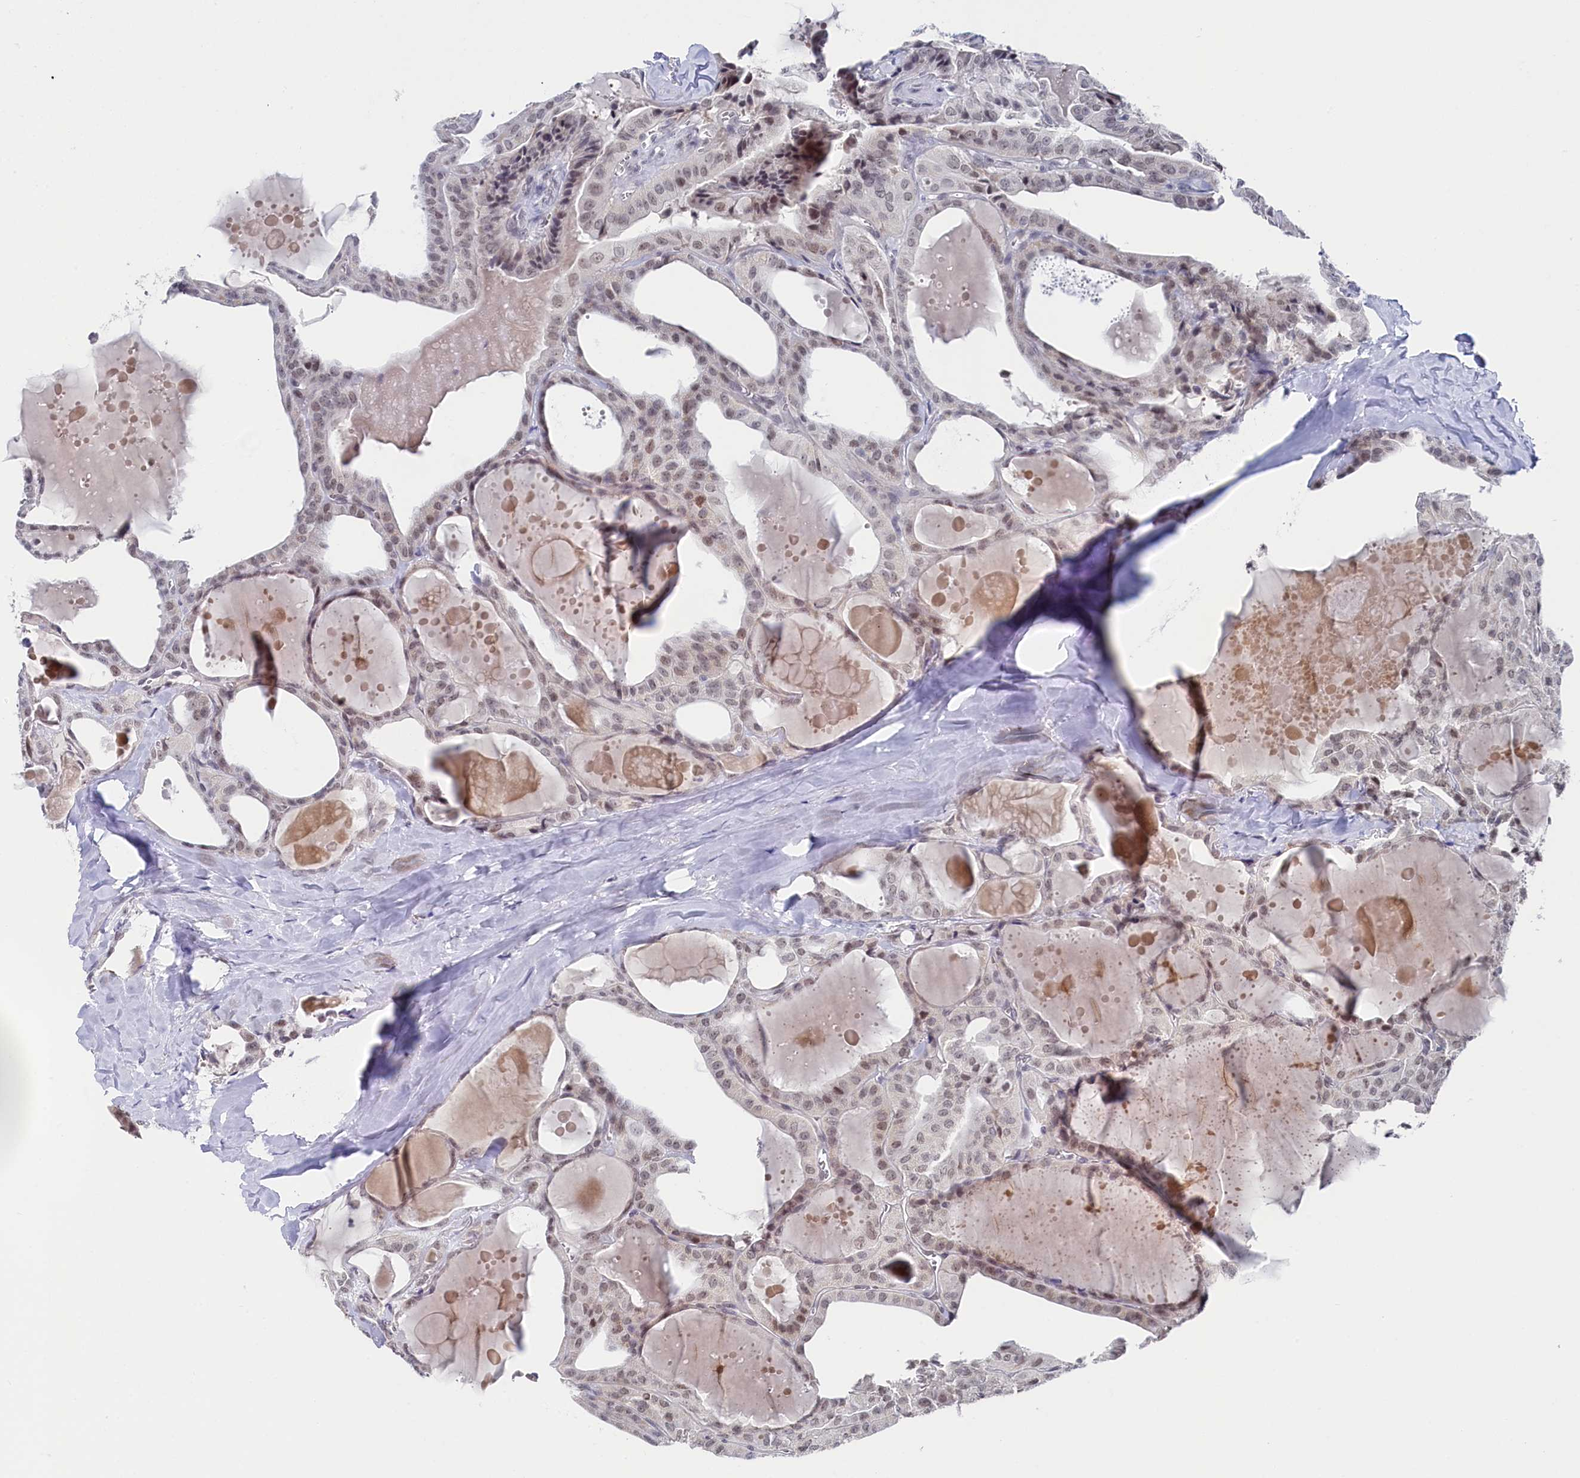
{"staining": {"intensity": "weak", "quantity": "25%-75%", "location": "nuclear"}, "tissue": "thyroid cancer", "cell_type": "Tumor cells", "image_type": "cancer", "snomed": [{"axis": "morphology", "description": "Papillary adenocarcinoma, NOS"}, {"axis": "topography", "description": "Thyroid gland"}], "caption": "Protein expression analysis of human thyroid cancer (papillary adenocarcinoma) reveals weak nuclear expression in approximately 25%-75% of tumor cells. The protein of interest is stained brown, and the nuclei are stained in blue (DAB (3,3'-diaminobenzidine) IHC with brightfield microscopy, high magnification).", "gene": "TIGD4", "patient": {"sex": "male", "age": 52}}